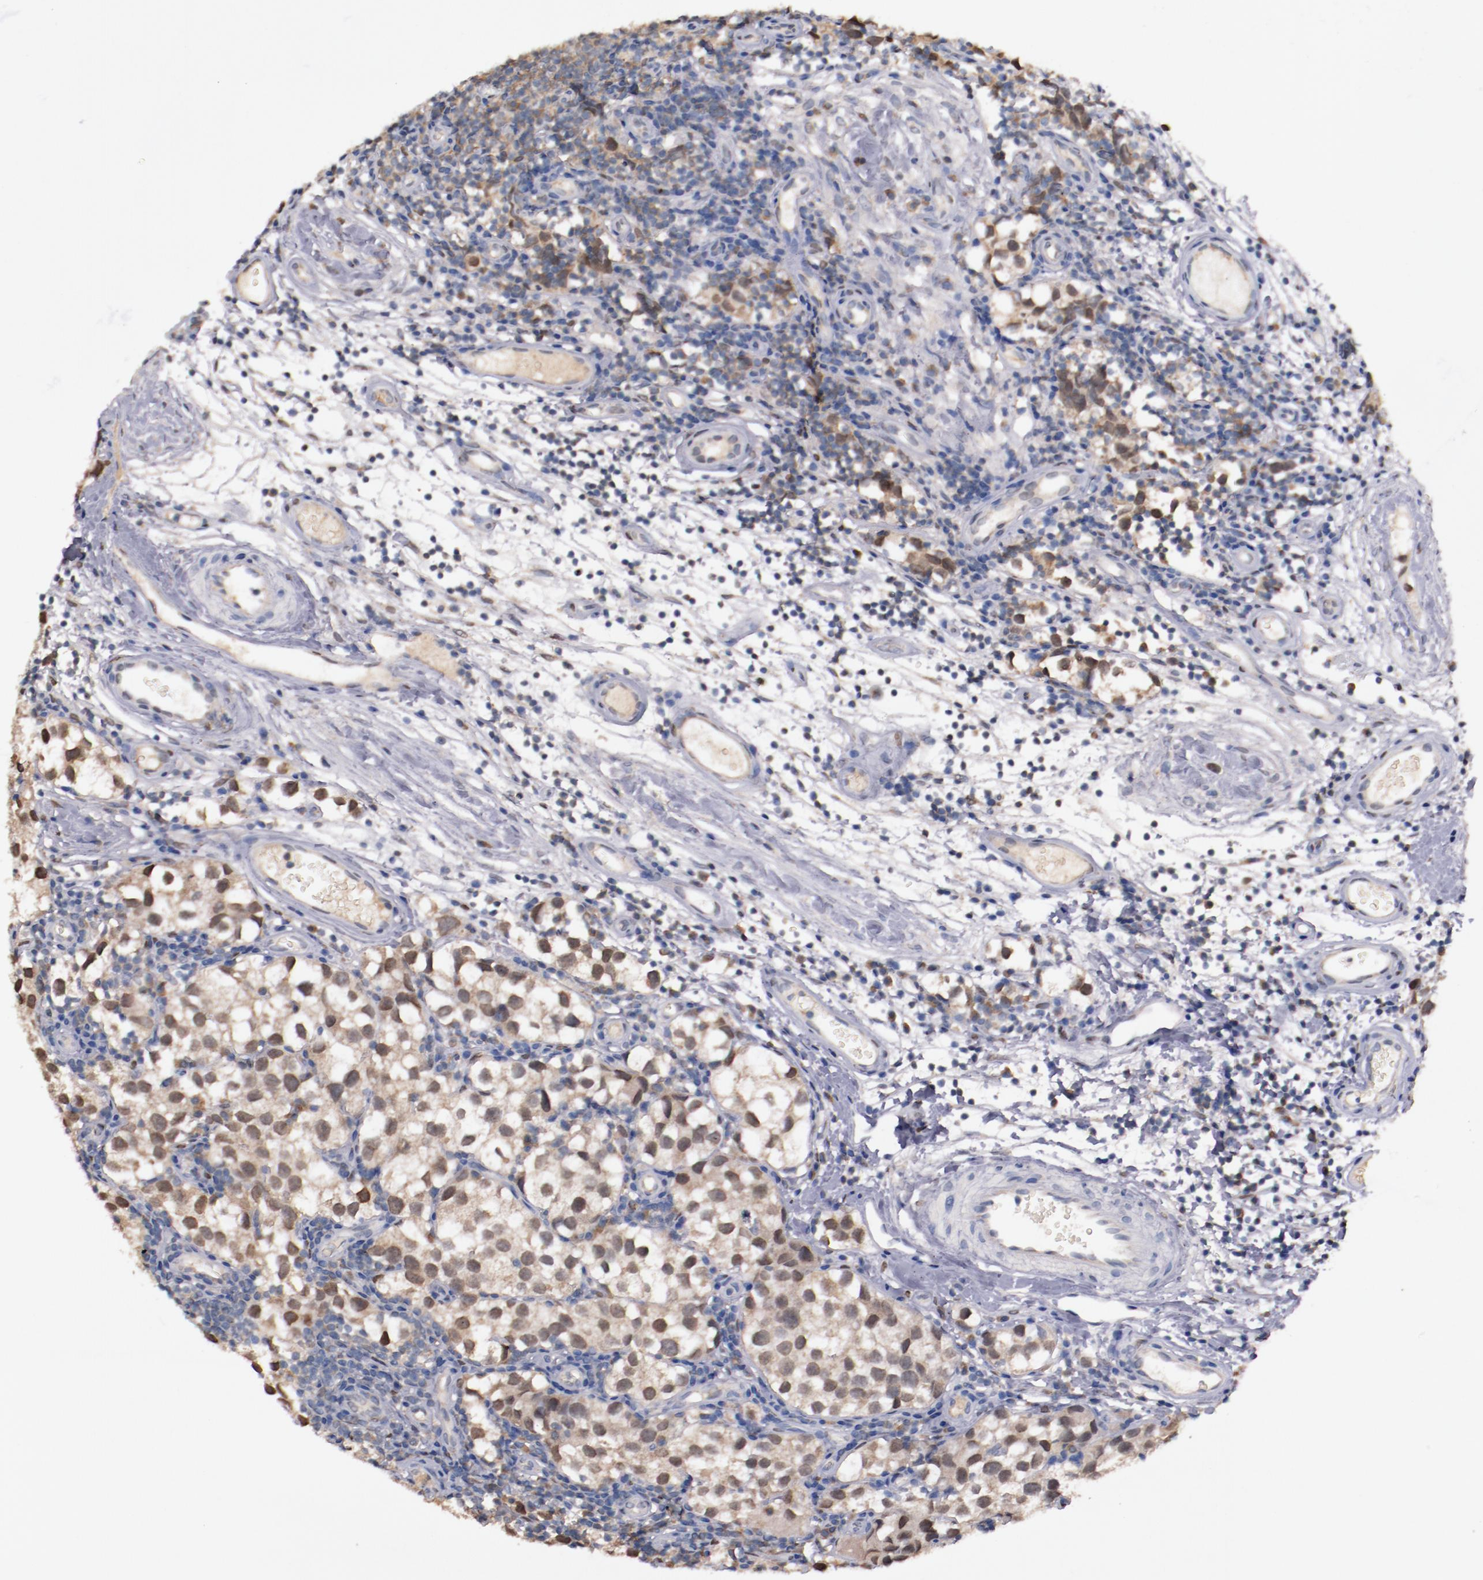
{"staining": {"intensity": "moderate", "quantity": ">75%", "location": "cytoplasmic/membranous,nuclear"}, "tissue": "testis cancer", "cell_type": "Tumor cells", "image_type": "cancer", "snomed": [{"axis": "morphology", "description": "Seminoma, NOS"}, {"axis": "topography", "description": "Testis"}], "caption": "Tumor cells show medium levels of moderate cytoplasmic/membranous and nuclear expression in approximately >75% of cells in testis cancer. (brown staining indicates protein expression, while blue staining denotes nuclei).", "gene": "FAM81A", "patient": {"sex": "male", "age": 39}}